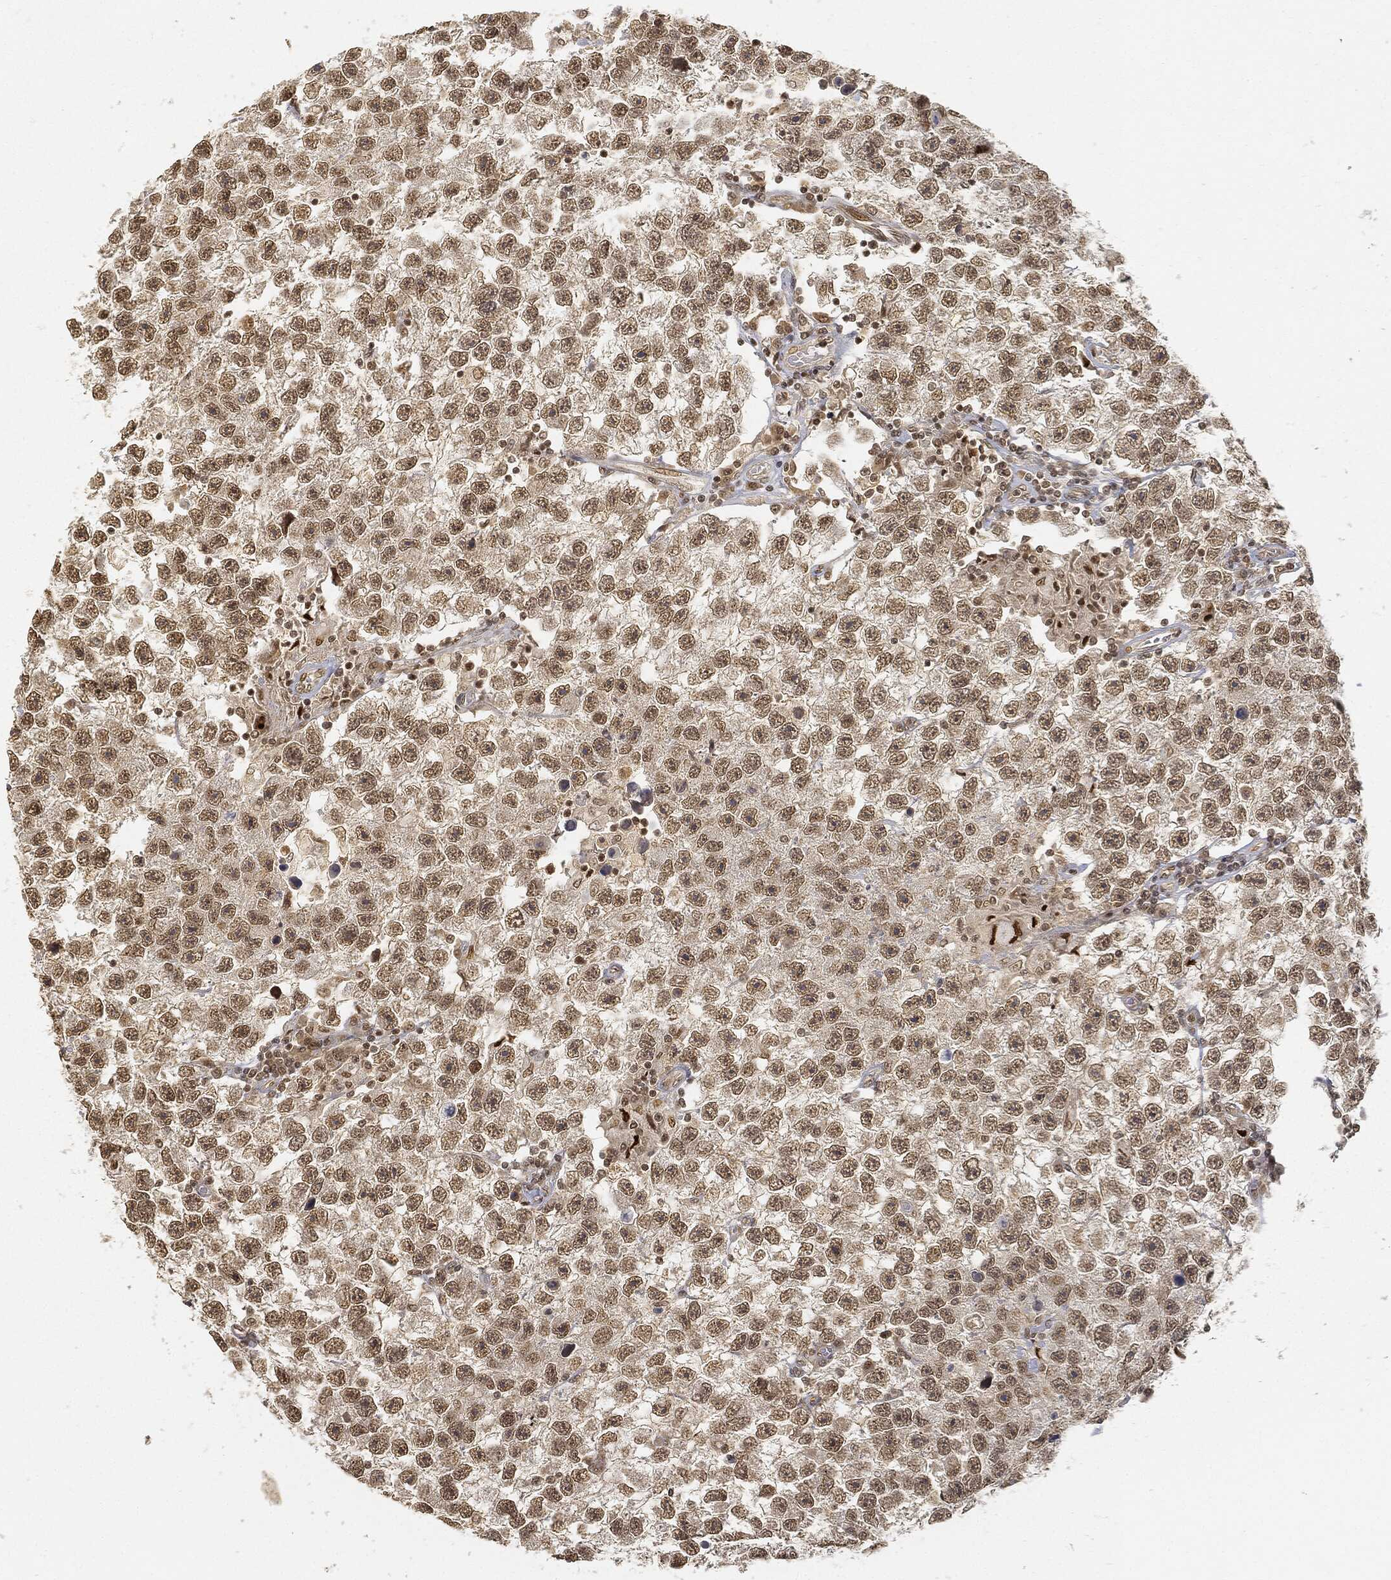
{"staining": {"intensity": "weak", "quantity": "25%-75%", "location": "nuclear"}, "tissue": "testis cancer", "cell_type": "Tumor cells", "image_type": "cancer", "snomed": [{"axis": "morphology", "description": "Seminoma, NOS"}, {"axis": "topography", "description": "Testis"}], "caption": "Immunohistochemistry staining of testis cancer (seminoma), which exhibits low levels of weak nuclear staining in approximately 25%-75% of tumor cells indicating weak nuclear protein staining. The staining was performed using DAB (3,3'-diaminobenzidine) (brown) for protein detection and nuclei were counterstained in hematoxylin (blue).", "gene": "CIB1", "patient": {"sex": "male", "age": 26}}